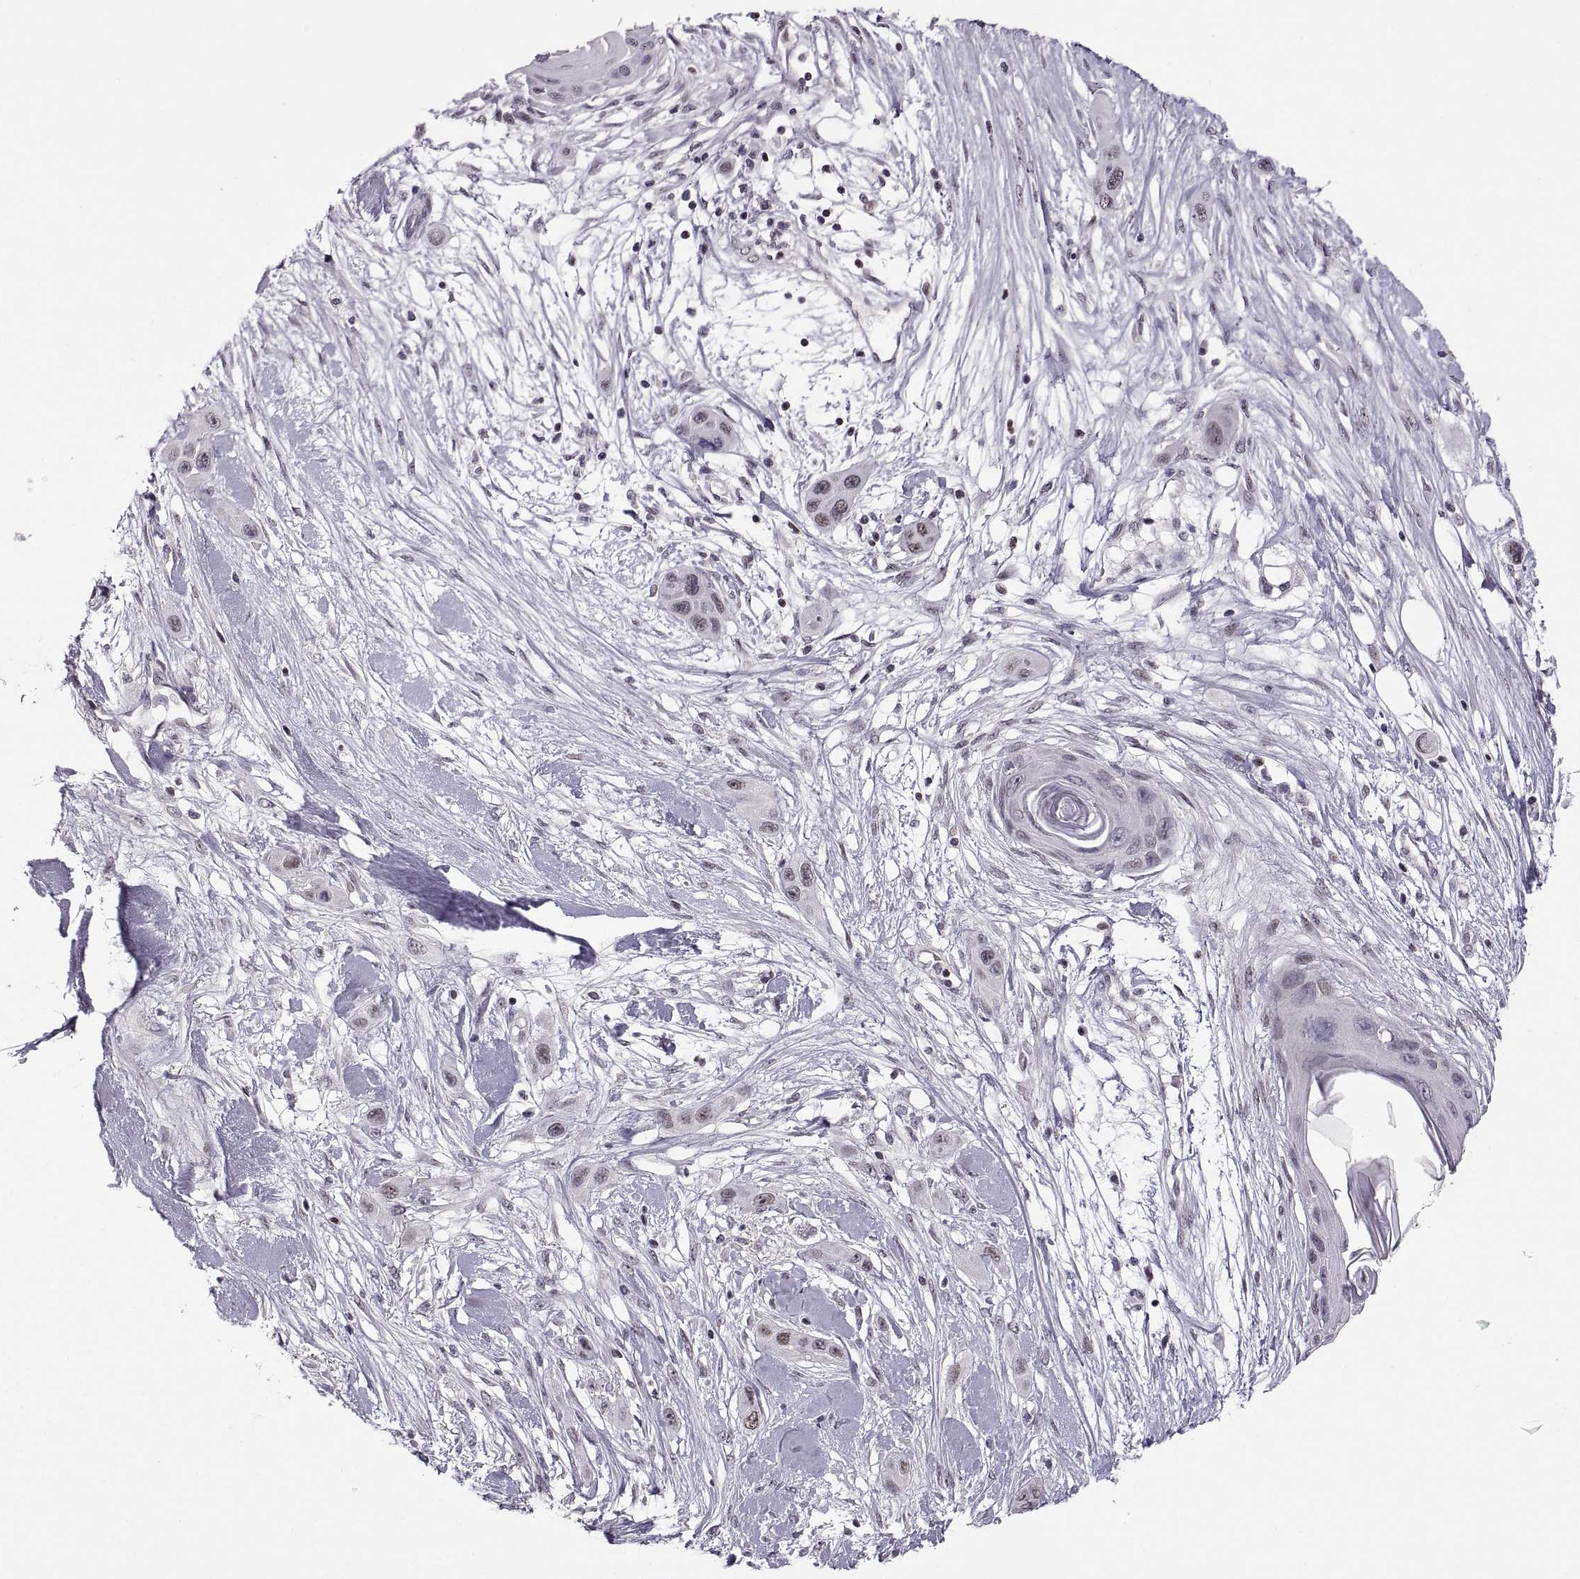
{"staining": {"intensity": "negative", "quantity": "none", "location": "none"}, "tissue": "skin cancer", "cell_type": "Tumor cells", "image_type": "cancer", "snomed": [{"axis": "morphology", "description": "Squamous cell carcinoma, NOS"}, {"axis": "topography", "description": "Skin"}], "caption": "The photomicrograph reveals no staining of tumor cells in skin squamous cell carcinoma.", "gene": "NEK2", "patient": {"sex": "male", "age": 79}}